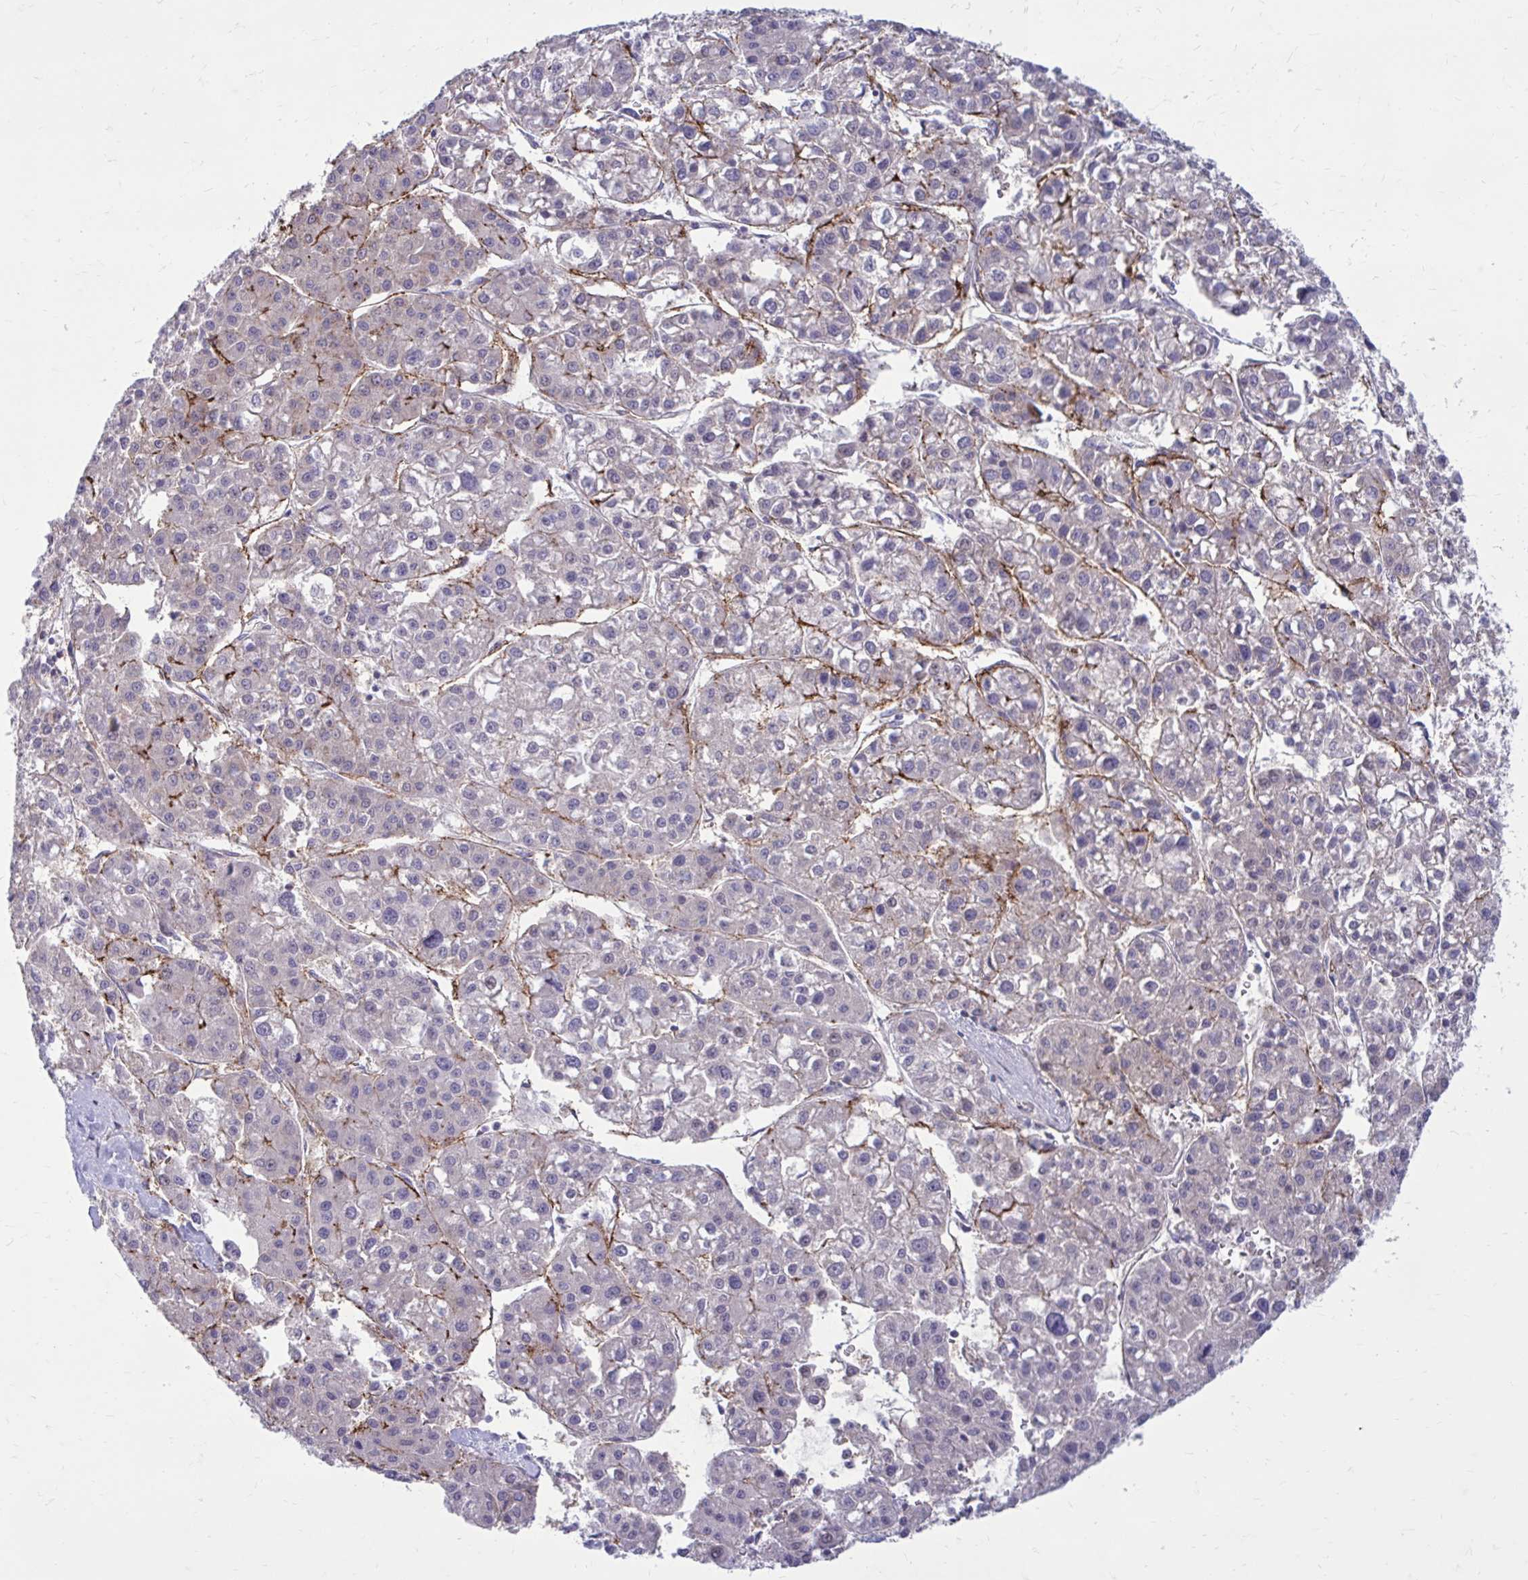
{"staining": {"intensity": "negative", "quantity": "none", "location": "none"}, "tissue": "liver cancer", "cell_type": "Tumor cells", "image_type": "cancer", "snomed": [{"axis": "morphology", "description": "Carcinoma, Hepatocellular, NOS"}, {"axis": "topography", "description": "Liver"}], "caption": "A histopathology image of human liver cancer (hepatocellular carcinoma) is negative for staining in tumor cells. The staining is performed using DAB brown chromogen with nuclei counter-stained in using hematoxylin.", "gene": "GIGYF2", "patient": {"sex": "male", "age": 73}}